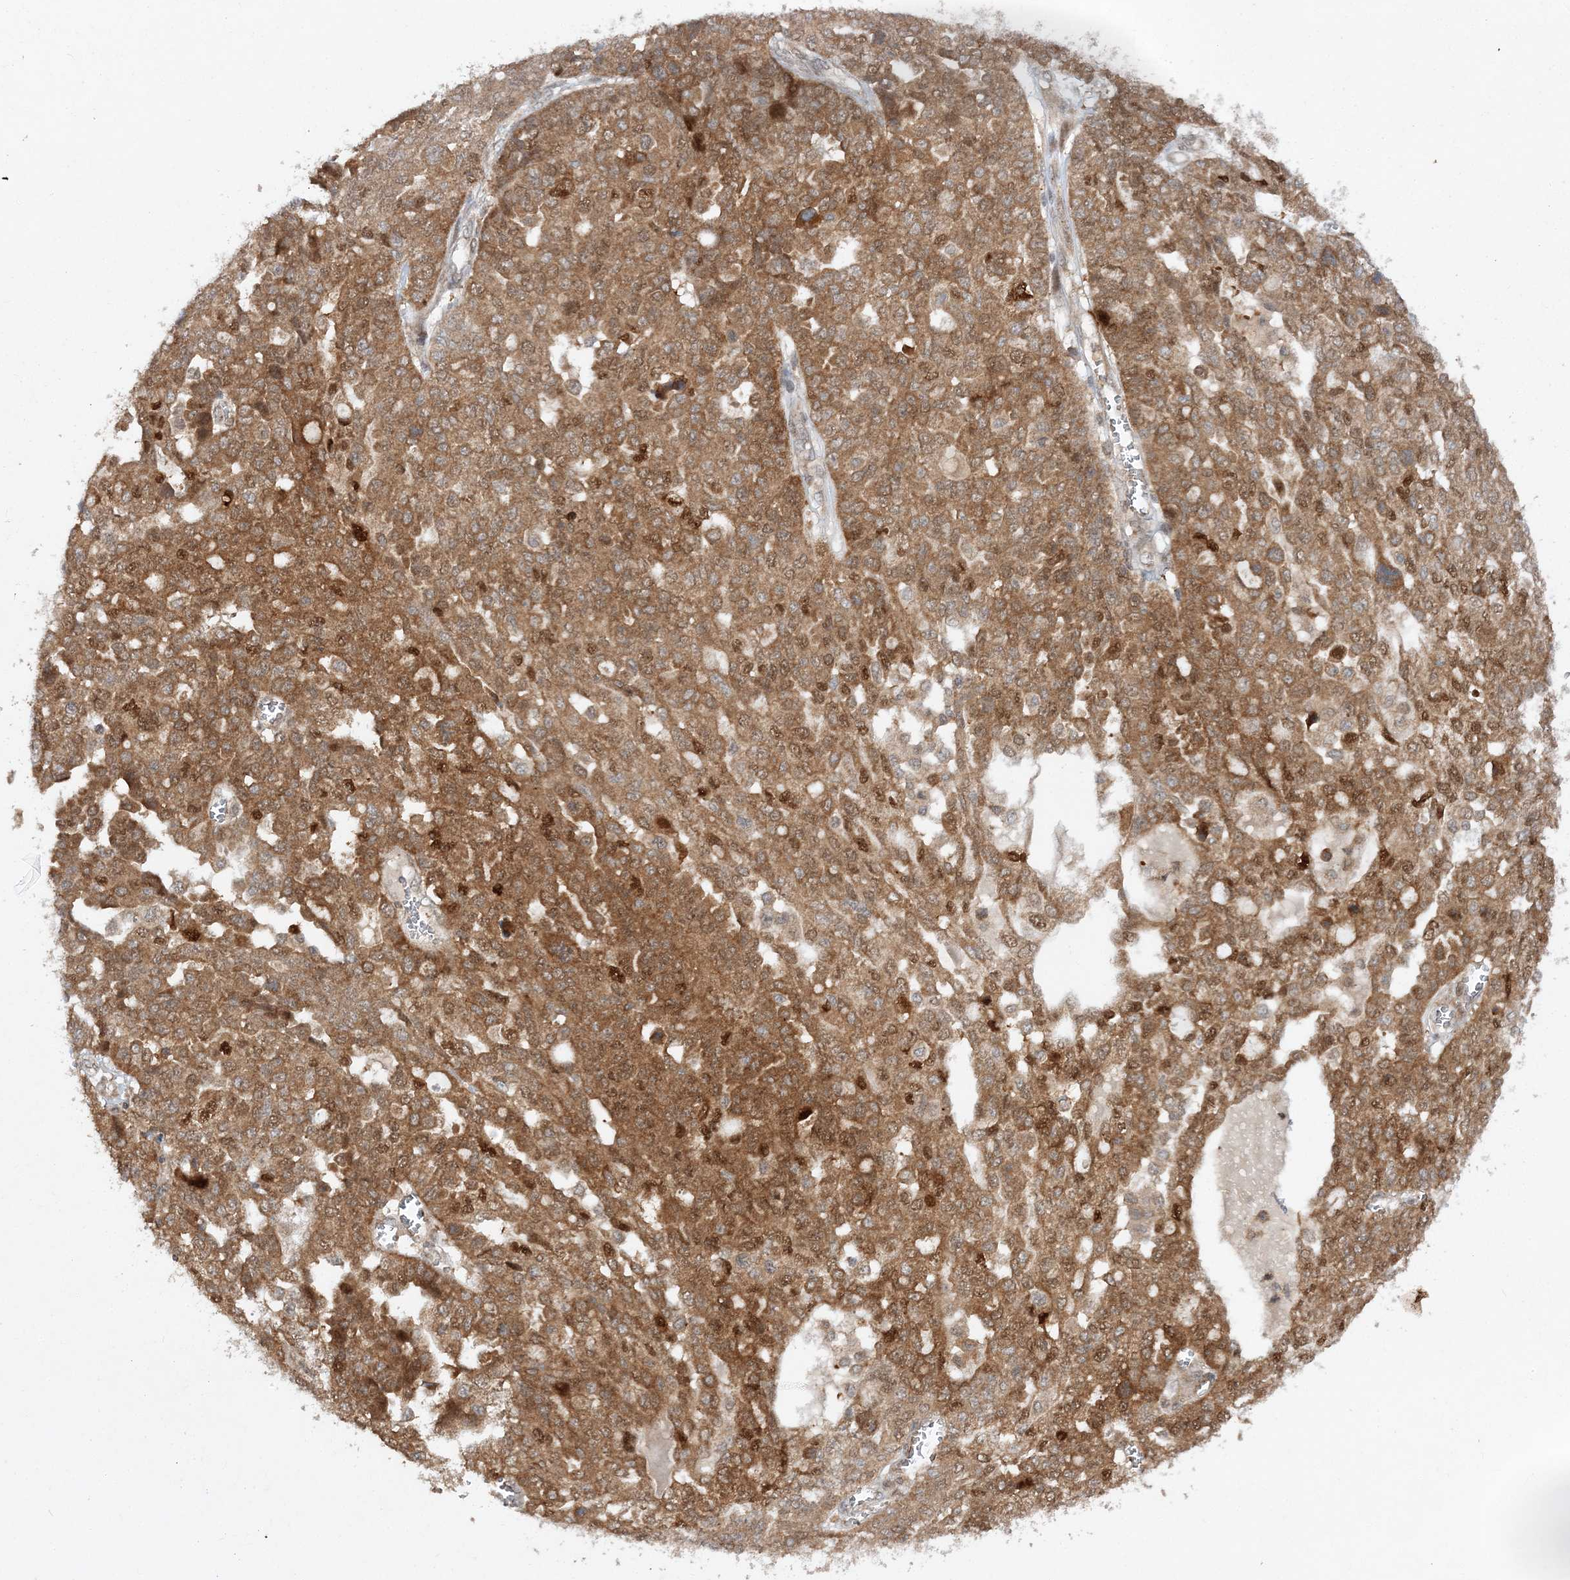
{"staining": {"intensity": "moderate", "quantity": ">75%", "location": "cytoplasmic/membranous,nuclear"}, "tissue": "ovarian cancer", "cell_type": "Tumor cells", "image_type": "cancer", "snomed": [{"axis": "morphology", "description": "Cystadenocarcinoma, serous, NOS"}, {"axis": "topography", "description": "Soft tissue"}, {"axis": "topography", "description": "Ovary"}], "caption": "A brown stain highlights moderate cytoplasmic/membranous and nuclear positivity of a protein in serous cystadenocarcinoma (ovarian) tumor cells.", "gene": "NIF3L1", "patient": {"sex": "female", "age": 57}}